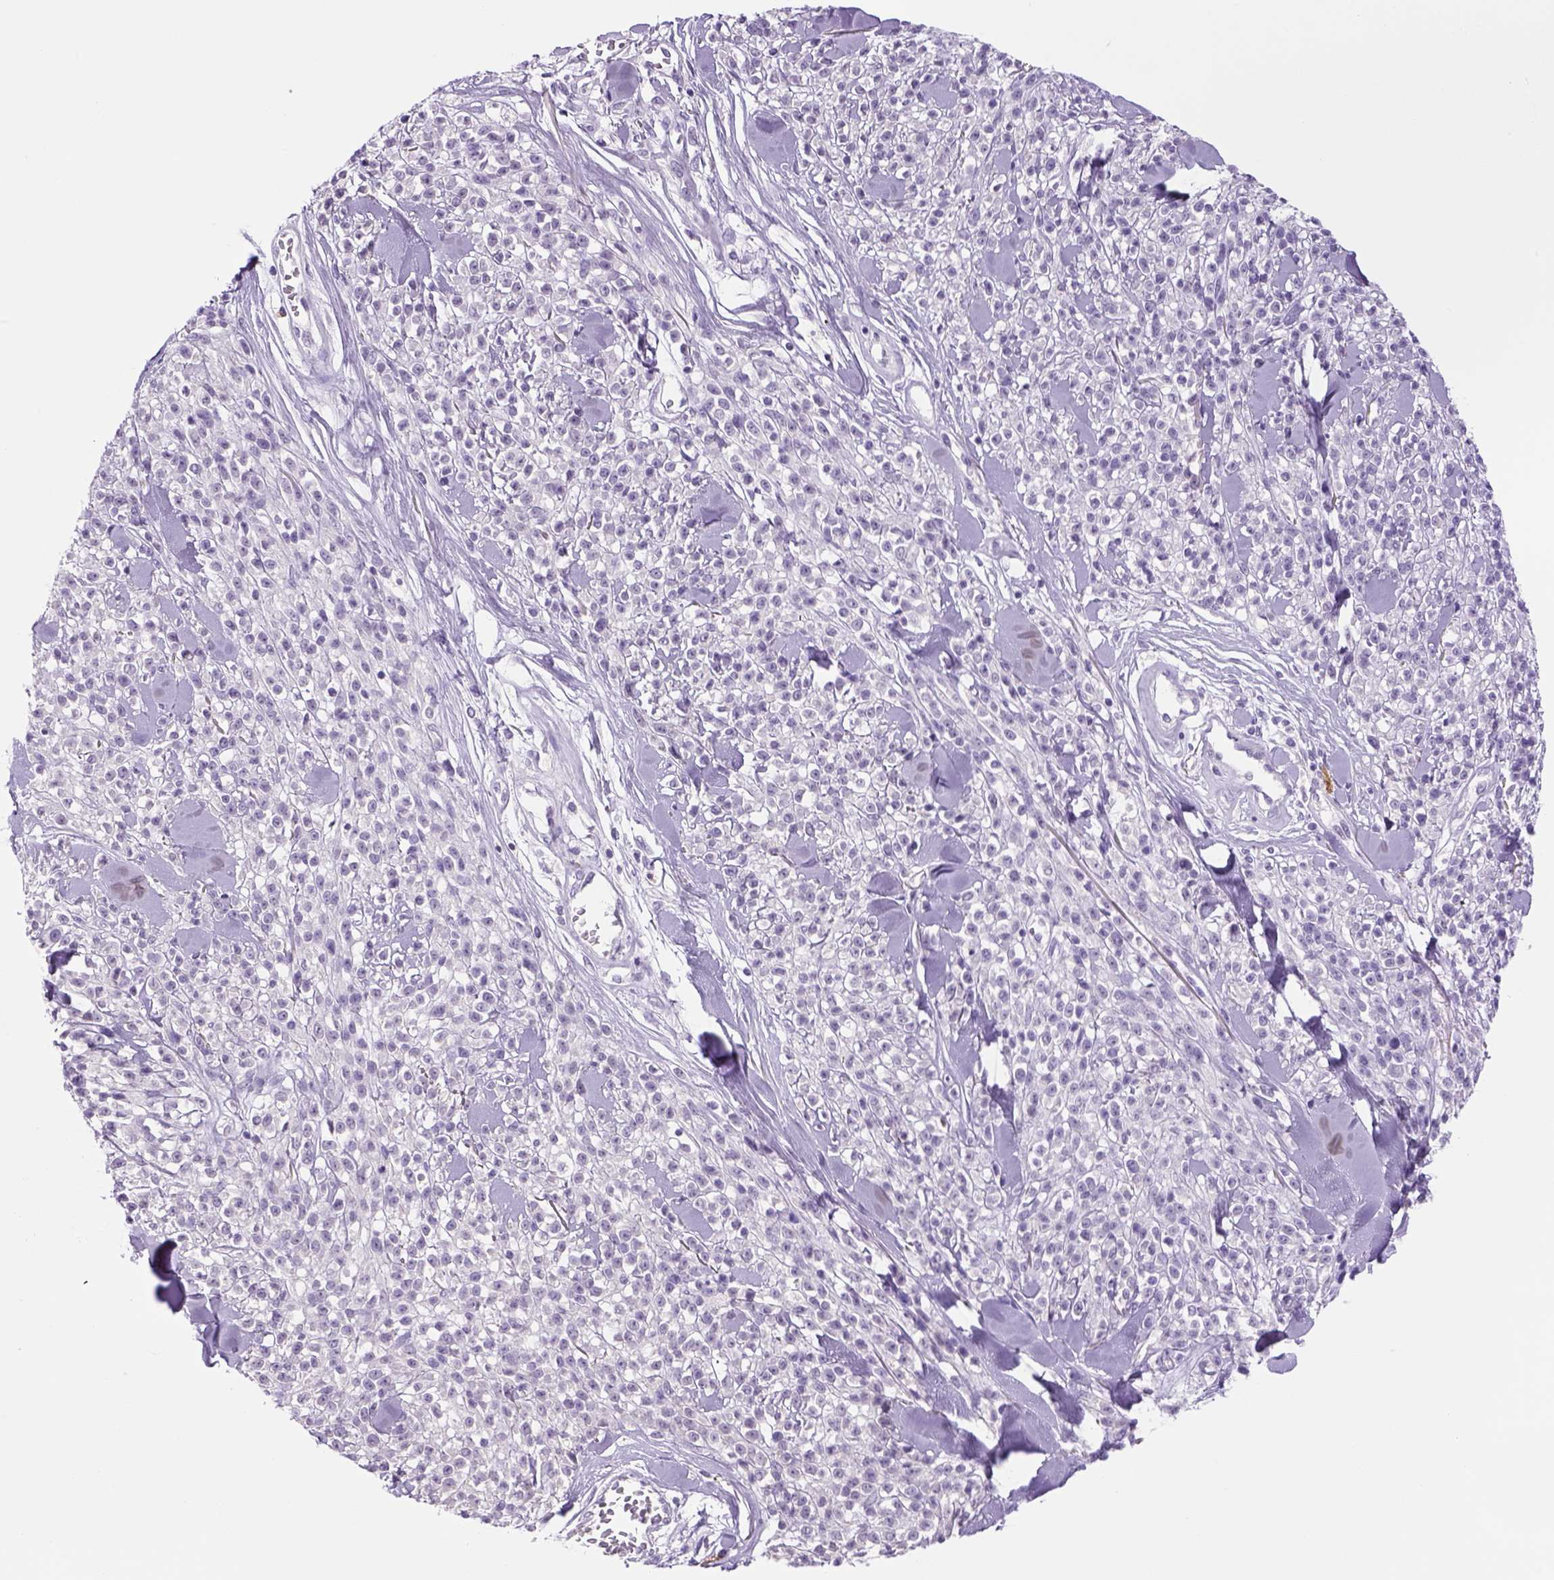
{"staining": {"intensity": "negative", "quantity": "none", "location": "none"}, "tissue": "melanoma", "cell_type": "Tumor cells", "image_type": "cancer", "snomed": [{"axis": "morphology", "description": "Malignant melanoma, NOS"}, {"axis": "topography", "description": "Skin"}, {"axis": "topography", "description": "Skin of trunk"}], "caption": "This image is of malignant melanoma stained with immunohistochemistry (IHC) to label a protein in brown with the nuclei are counter-stained blue. There is no expression in tumor cells. Nuclei are stained in blue.", "gene": "DBH", "patient": {"sex": "male", "age": 74}}